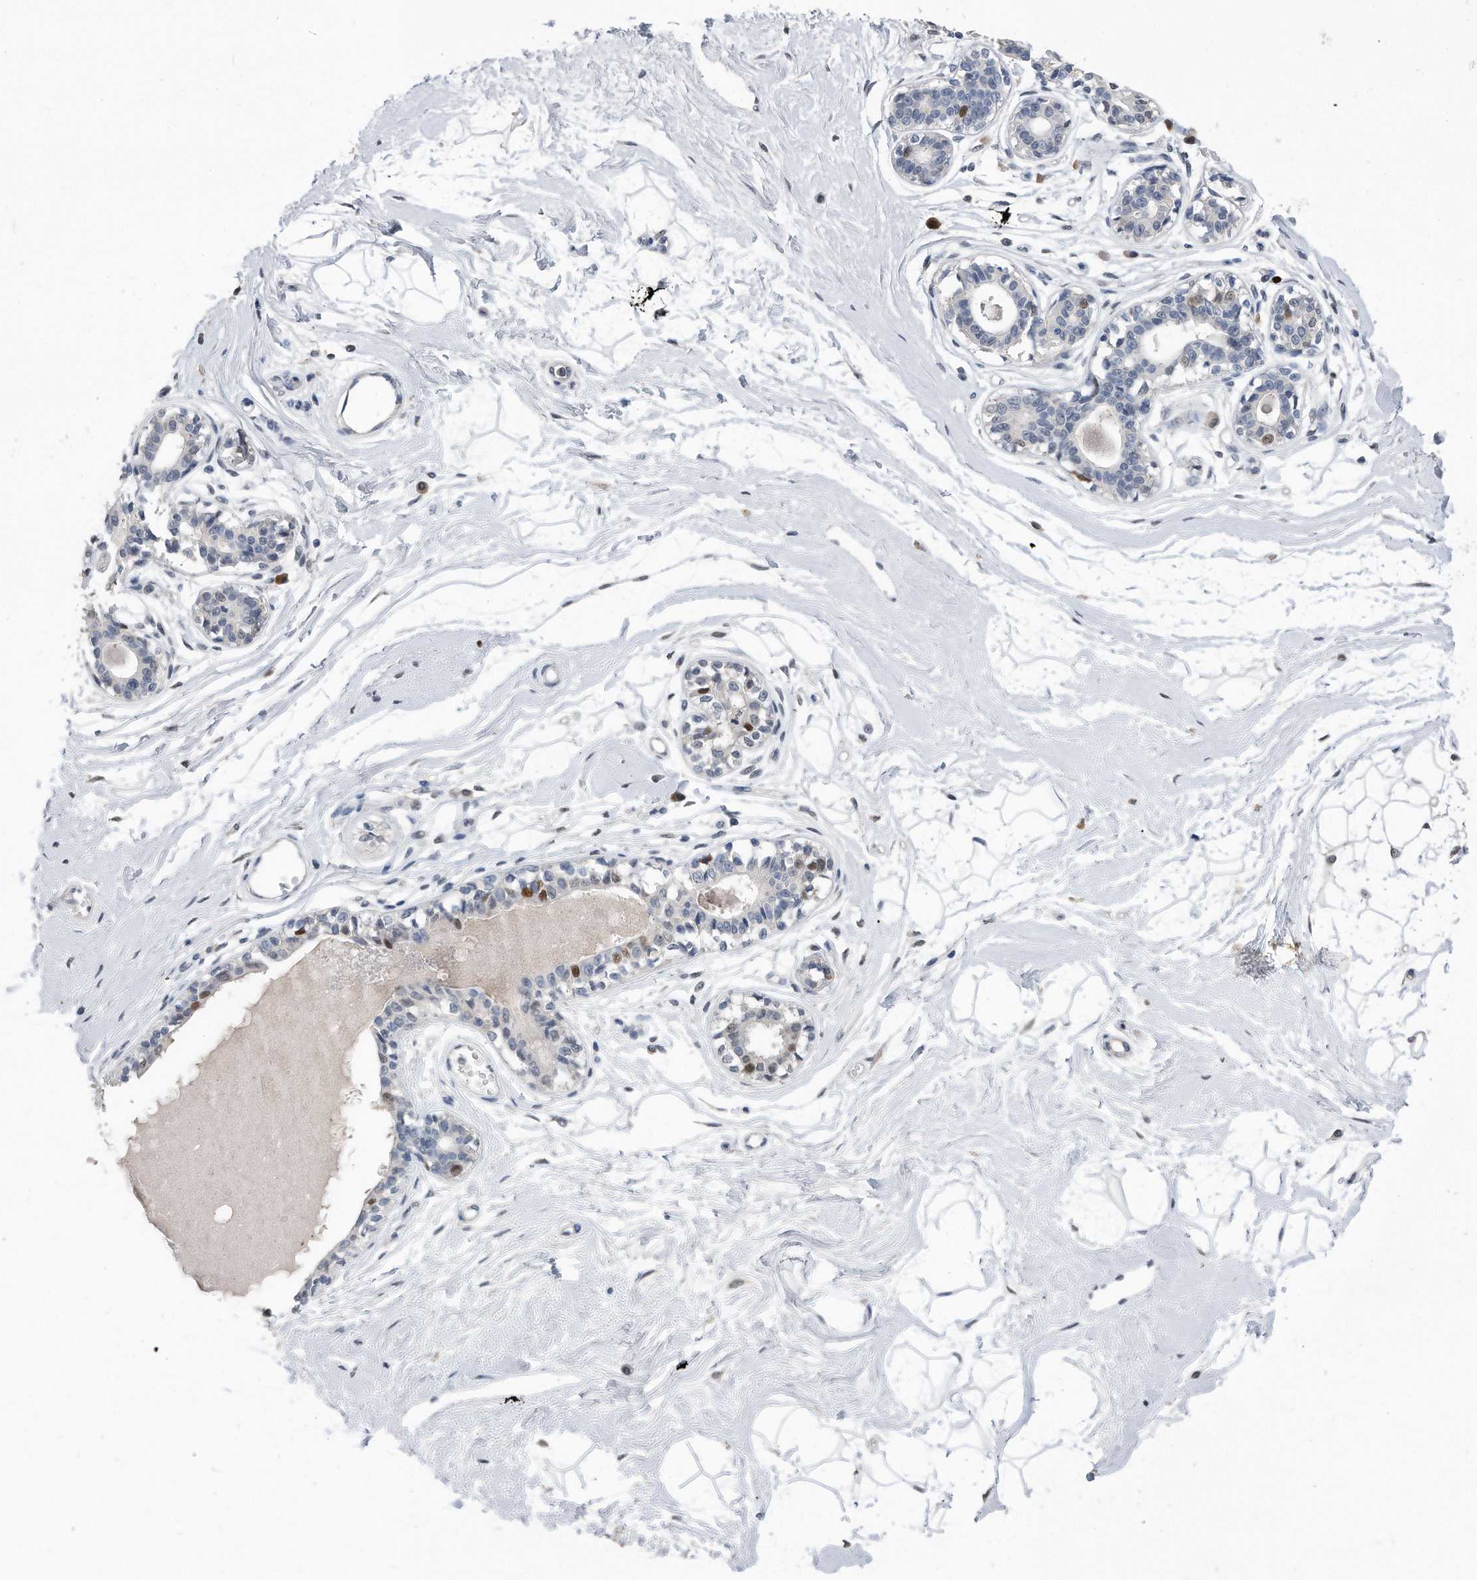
{"staining": {"intensity": "negative", "quantity": "none", "location": "none"}, "tissue": "breast", "cell_type": "Adipocytes", "image_type": "normal", "snomed": [{"axis": "morphology", "description": "Normal tissue, NOS"}, {"axis": "topography", "description": "Breast"}], "caption": "DAB (3,3'-diaminobenzidine) immunohistochemical staining of unremarkable breast exhibits no significant expression in adipocytes. (DAB immunohistochemistry visualized using brightfield microscopy, high magnification).", "gene": "PCNA", "patient": {"sex": "female", "age": 45}}